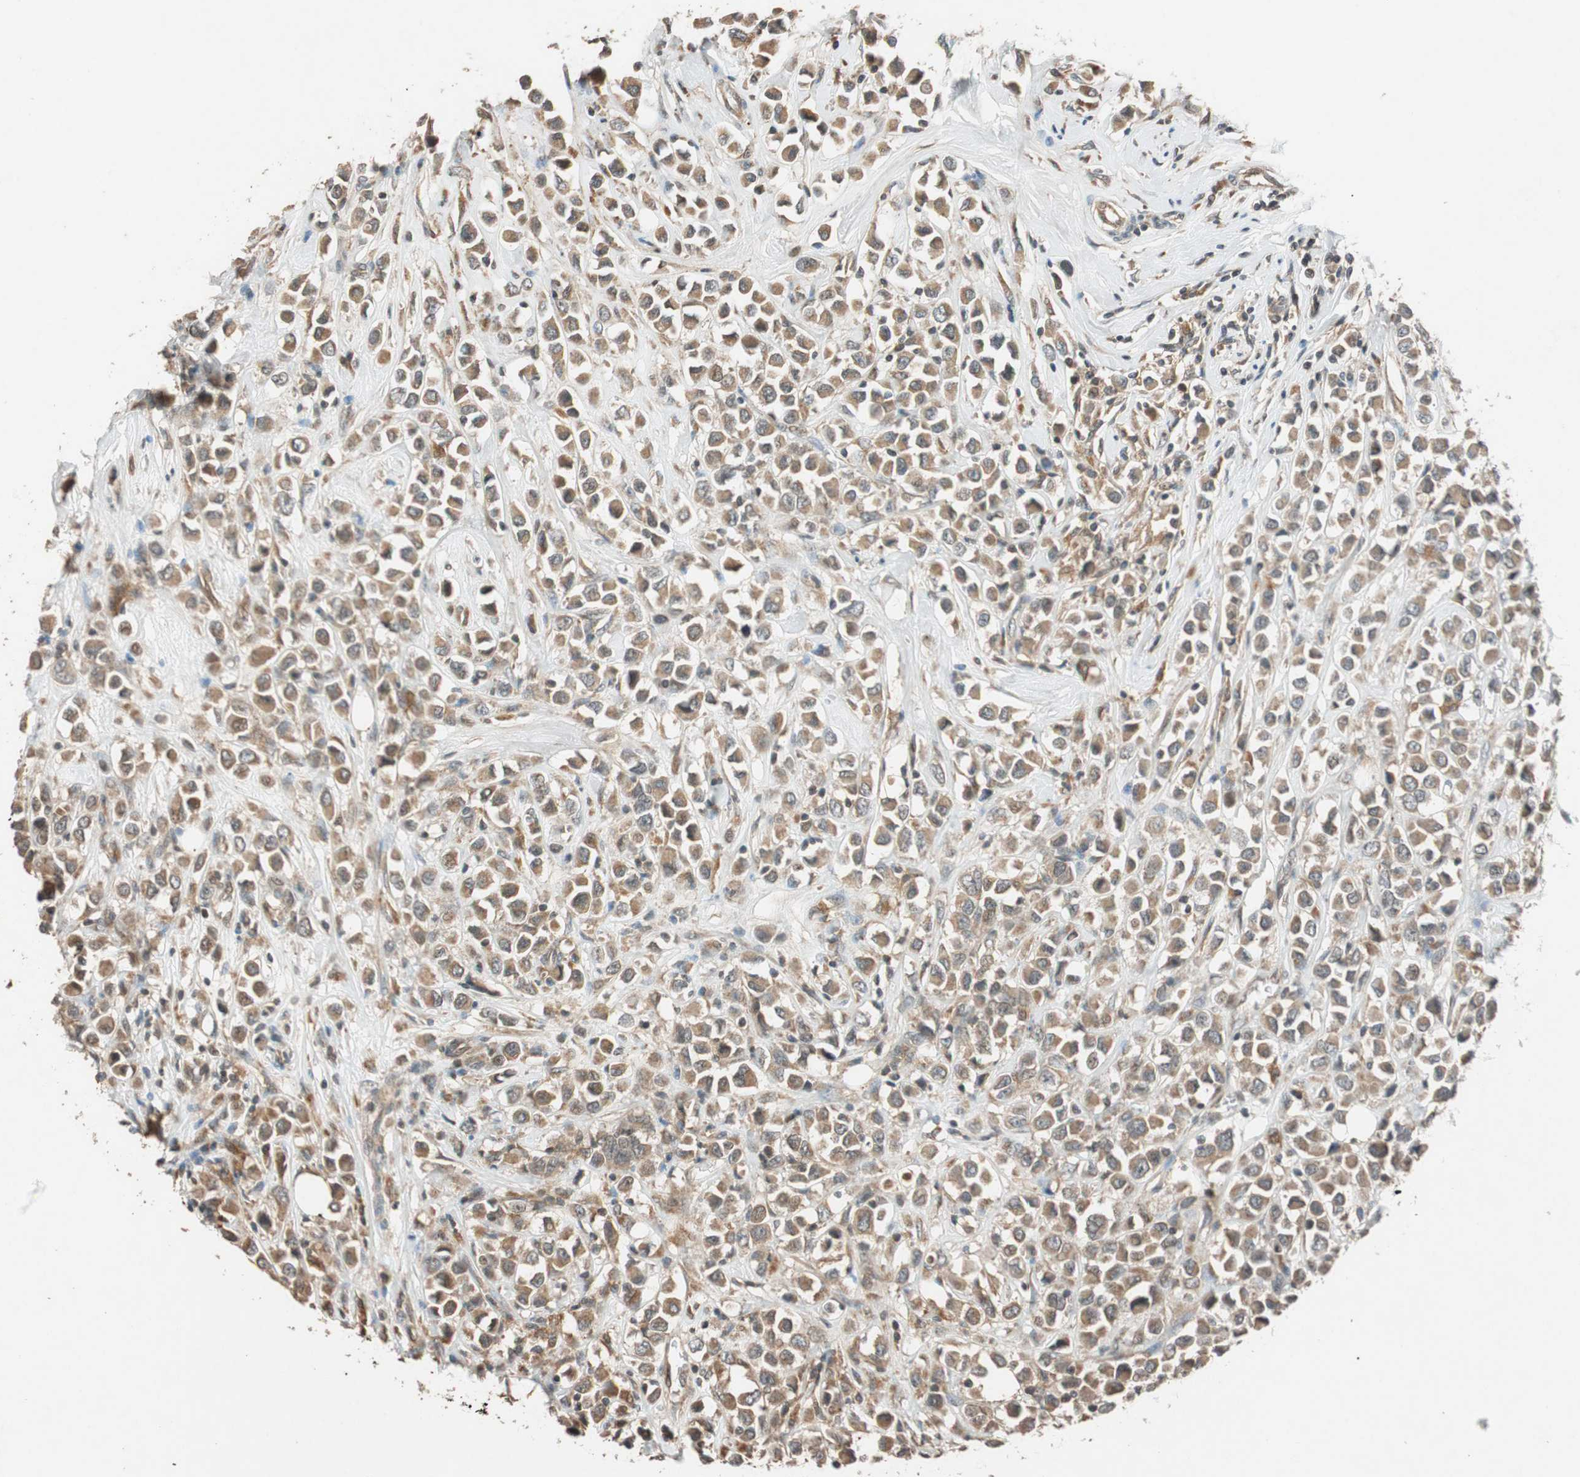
{"staining": {"intensity": "moderate", "quantity": ">75%", "location": "cytoplasmic/membranous"}, "tissue": "breast cancer", "cell_type": "Tumor cells", "image_type": "cancer", "snomed": [{"axis": "morphology", "description": "Duct carcinoma"}, {"axis": "topography", "description": "Breast"}], "caption": "Moderate cytoplasmic/membranous protein positivity is identified in approximately >75% of tumor cells in invasive ductal carcinoma (breast).", "gene": "GLB1", "patient": {"sex": "female", "age": 61}}